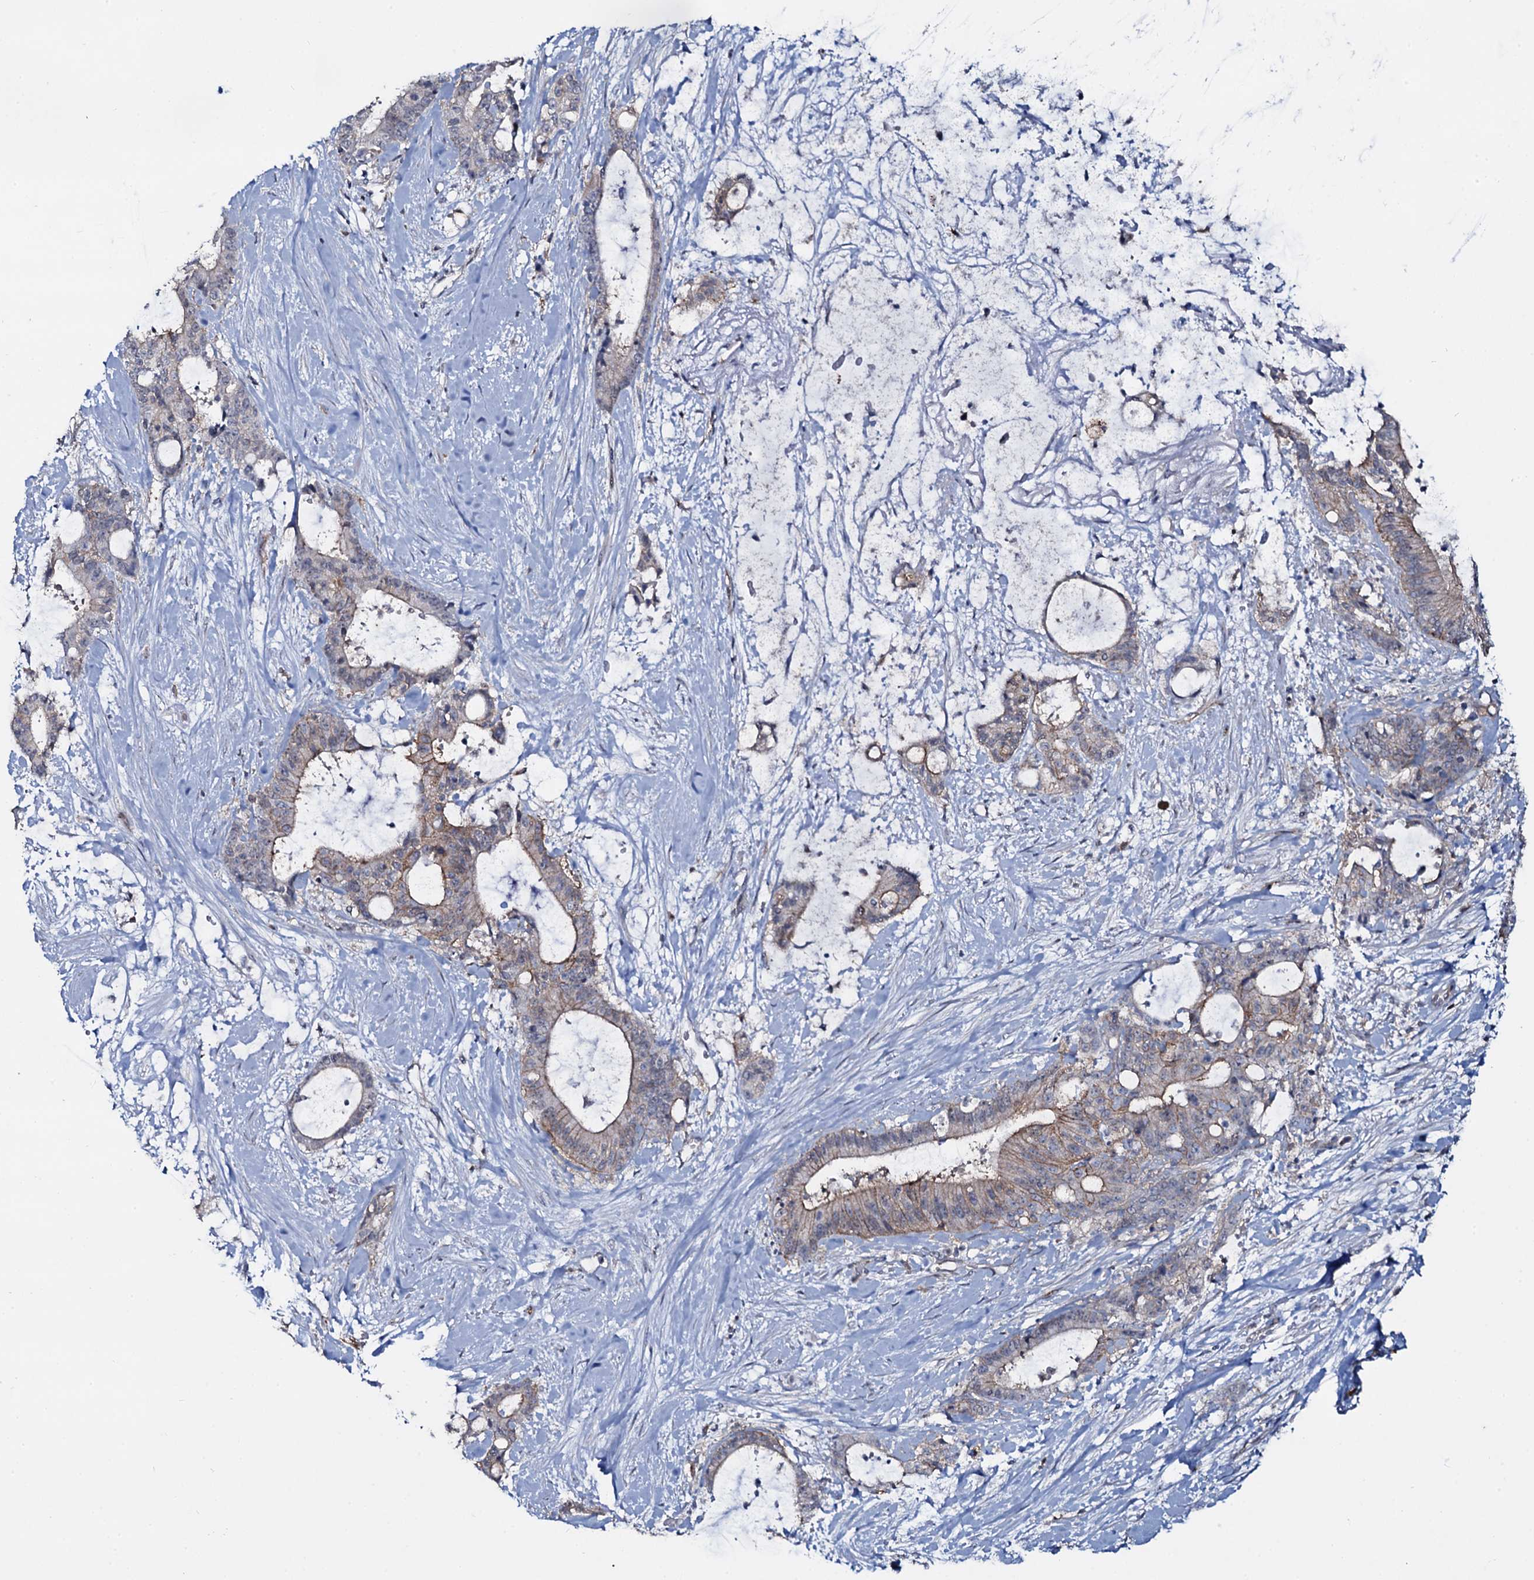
{"staining": {"intensity": "moderate", "quantity": "25%-75%", "location": "cytoplasmic/membranous"}, "tissue": "liver cancer", "cell_type": "Tumor cells", "image_type": "cancer", "snomed": [{"axis": "morphology", "description": "Normal tissue, NOS"}, {"axis": "morphology", "description": "Cholangiocarcinoma"}, {"axis": "topography", "description": "Liver"}, {"axis": "topography", "description": "Peripheral nerve tissue"}], "caption": "Liver cancer (cholangiocarcinoma) stained with DAB immunohistochemistry exhibits medium levels of moderate cytoplasmic/membranous positivity in about 25%-75% of tumor cells.", "gene": "SNAP23", "patient": {"sex": "female", "age": 73}}